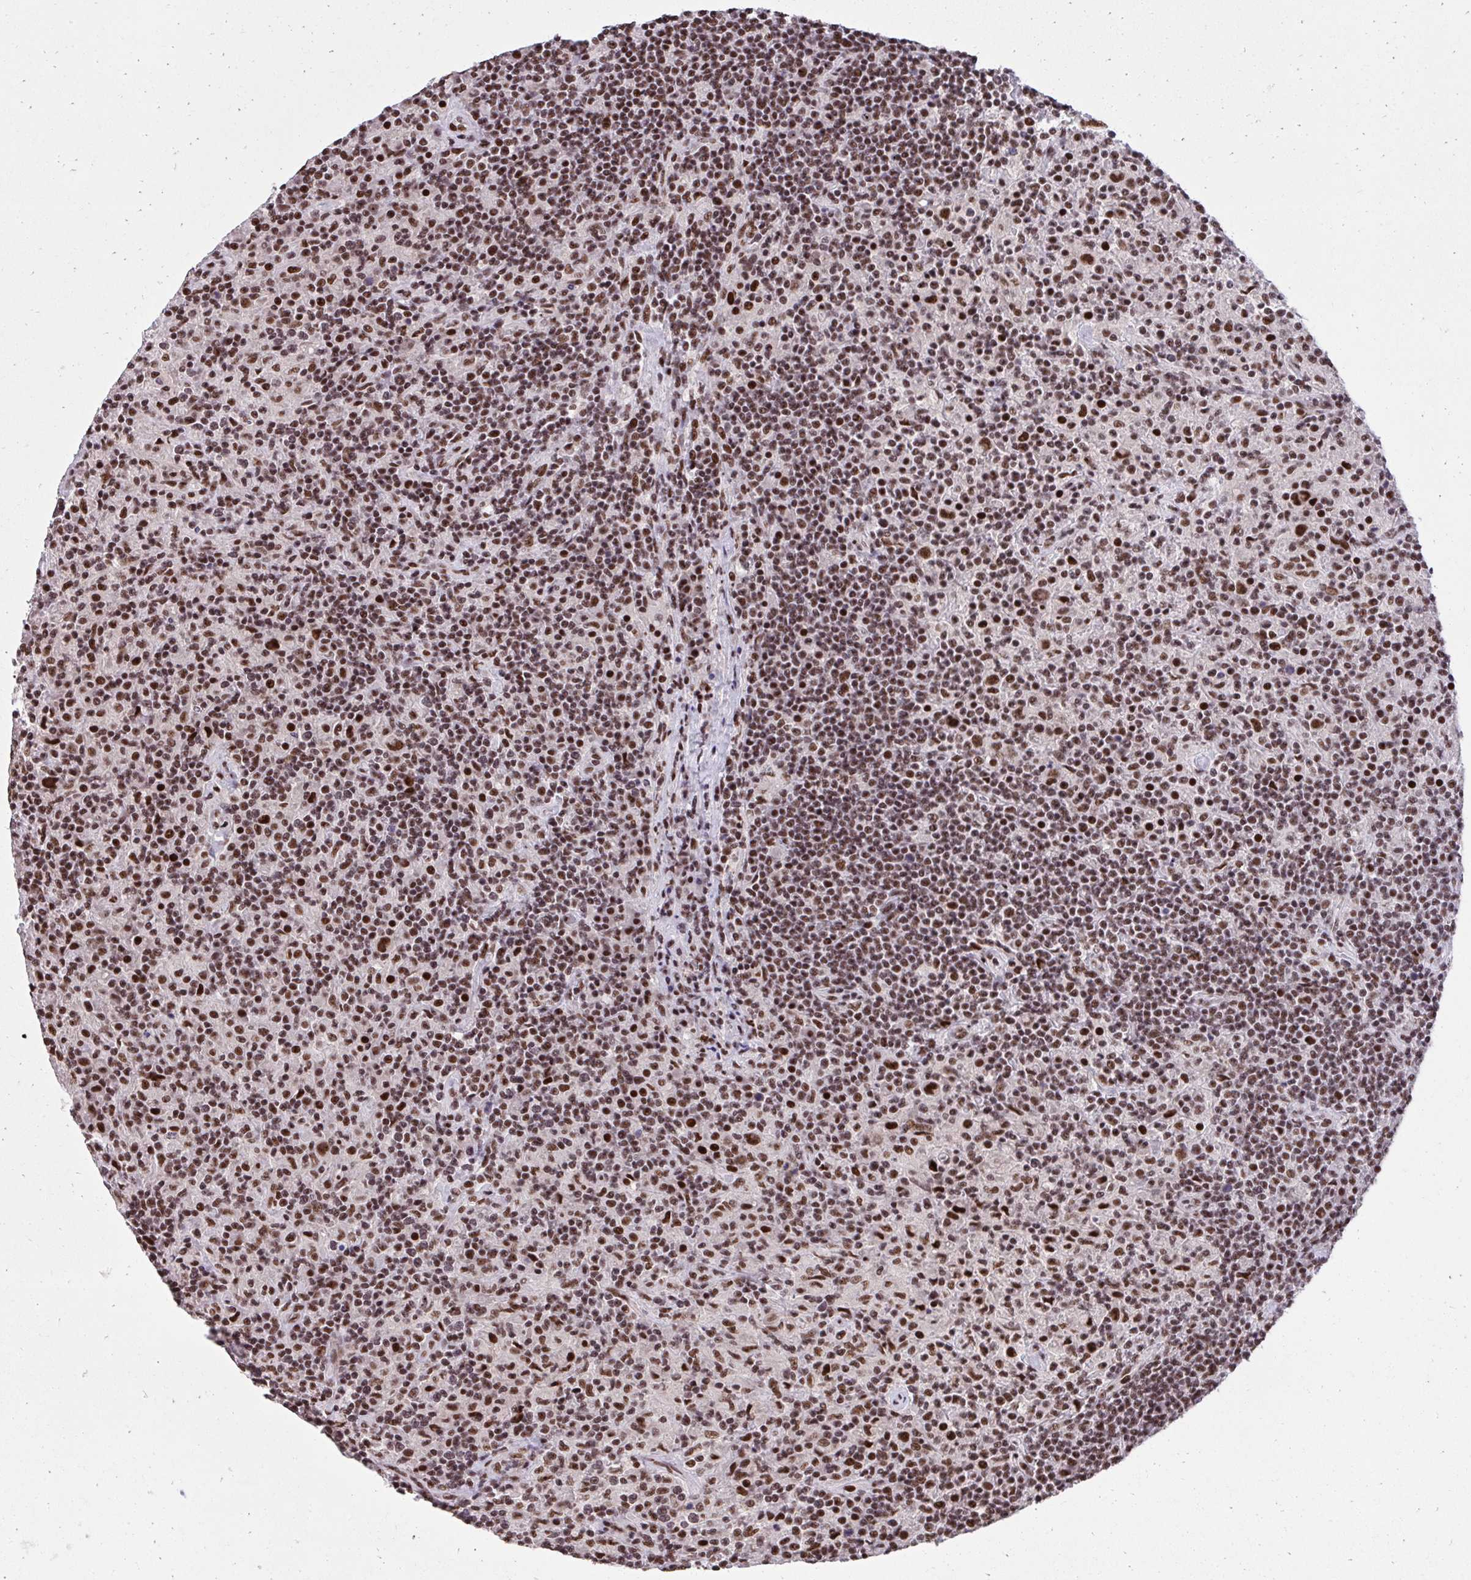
{"staining": {"intensity": "strong", "quantity": ">75%", "location": "nuclear"}, "tissue": "lymphoma", "cell_type": "Tumor cells", "image_type": "cancer", "snomed": [{"axis": "morphology", "description": "Hodgkin's disease, NOS"}, {"axis": "topography", "description": "Lymph node"}], "caption": "DAB immunohistochemical staining of human lymphoma demonstrates strong nuclear protein positivity in approximately >75% of tumor cells.", "gene": "SYNE4", "patient": {"sex": "male", "age": 70}}